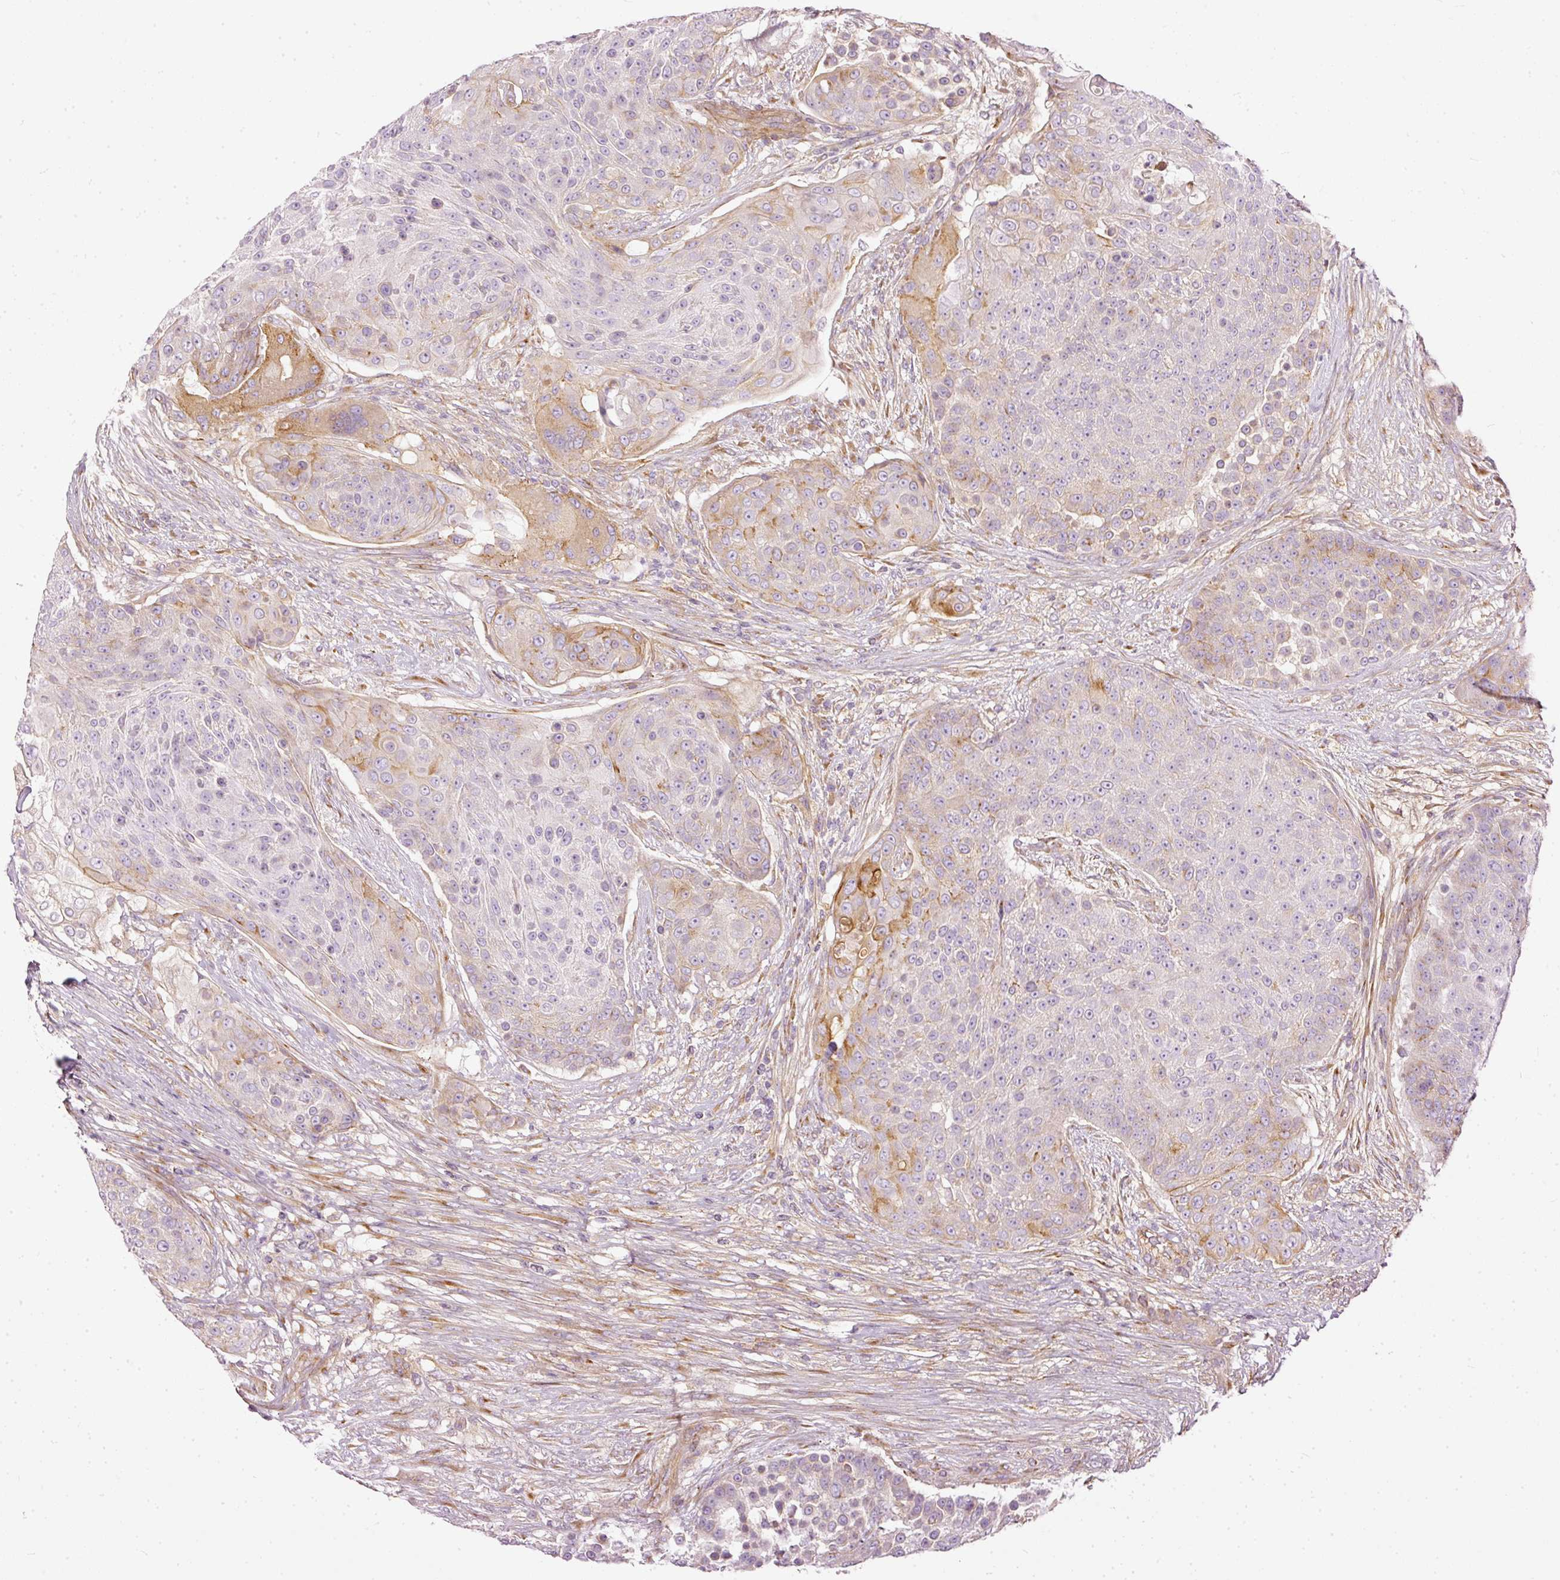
{"staining": {"intensity": "moderate", "quantity": "<25%", "location": "cytoplasmic/membranous"}, "tissue": "urothelial cancer", "cell_type": "Tumor cells", "image_type": "cancer", "snomed": [{"axis": "morphology", "description": "Urothelial carcinoma, High grade"}, {"axis": "topography", "description": "Urinary bladder"}], "caption": "IHC (DAB (3,3'-diaminobenzidine)) staining of human high-grade urothelial carcinoma exhibits moderate cytoplasmic/membranous protein staining in approximately <25% of tumor cells.", "gene": "PAQR9", "patient": {"sex": "female", "age": 63}}